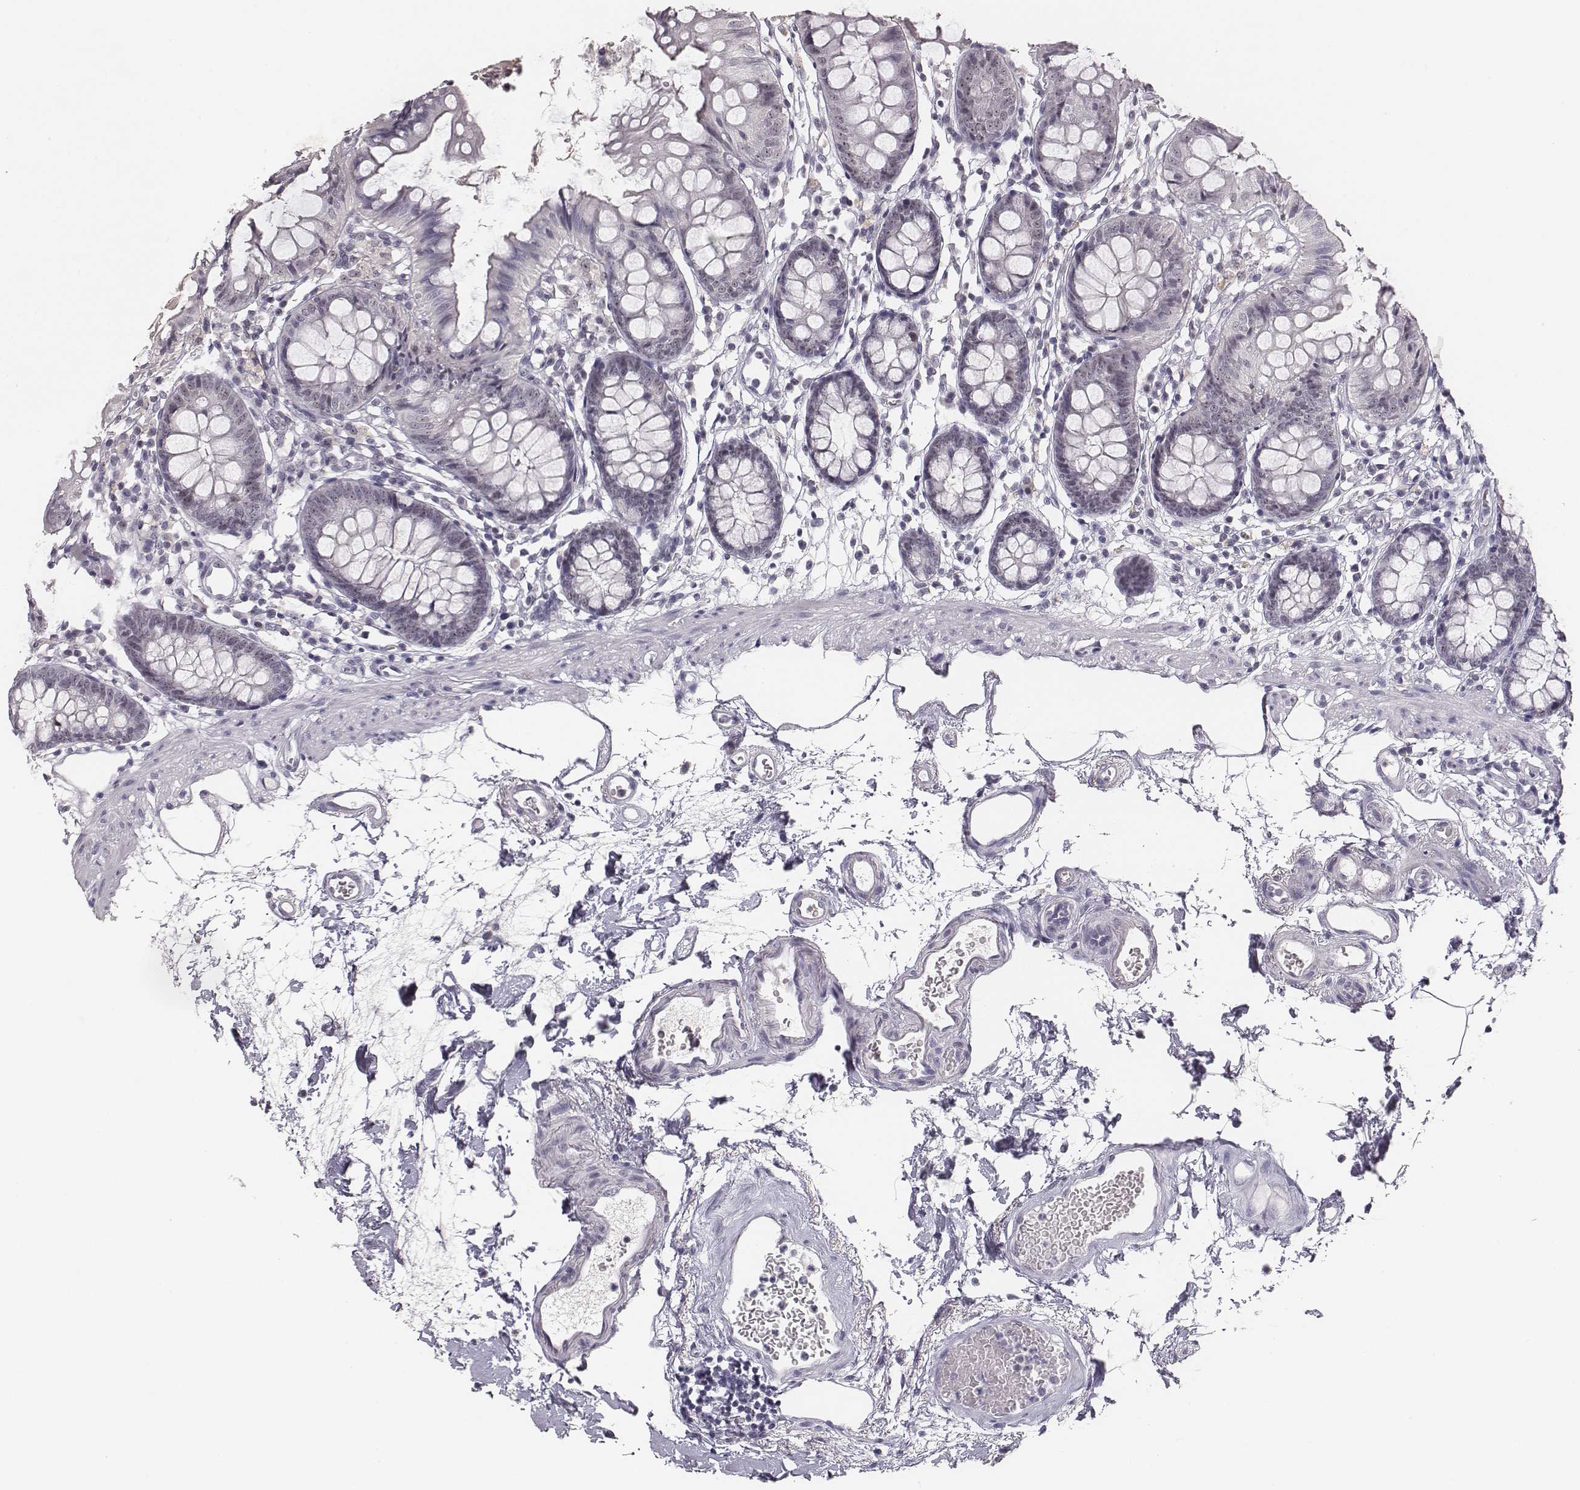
{"staining": {"intensity": "negative", "quantity": "none", "location": "none"}, "tissue": "colon", "cell_type": "Endothelial cells", "image_type": "normal", "snomed": [{"axis": "morphology", "description": "Normal tissue, NOS"}, {"axis": "topography", "description": "Colon"}], "caption": "DAB immunohistochemical staining of benign human colon shows no significant expression in endothelial cells.", "gene": "NIFK", "patient": {"sex": "female", "age": 84}}